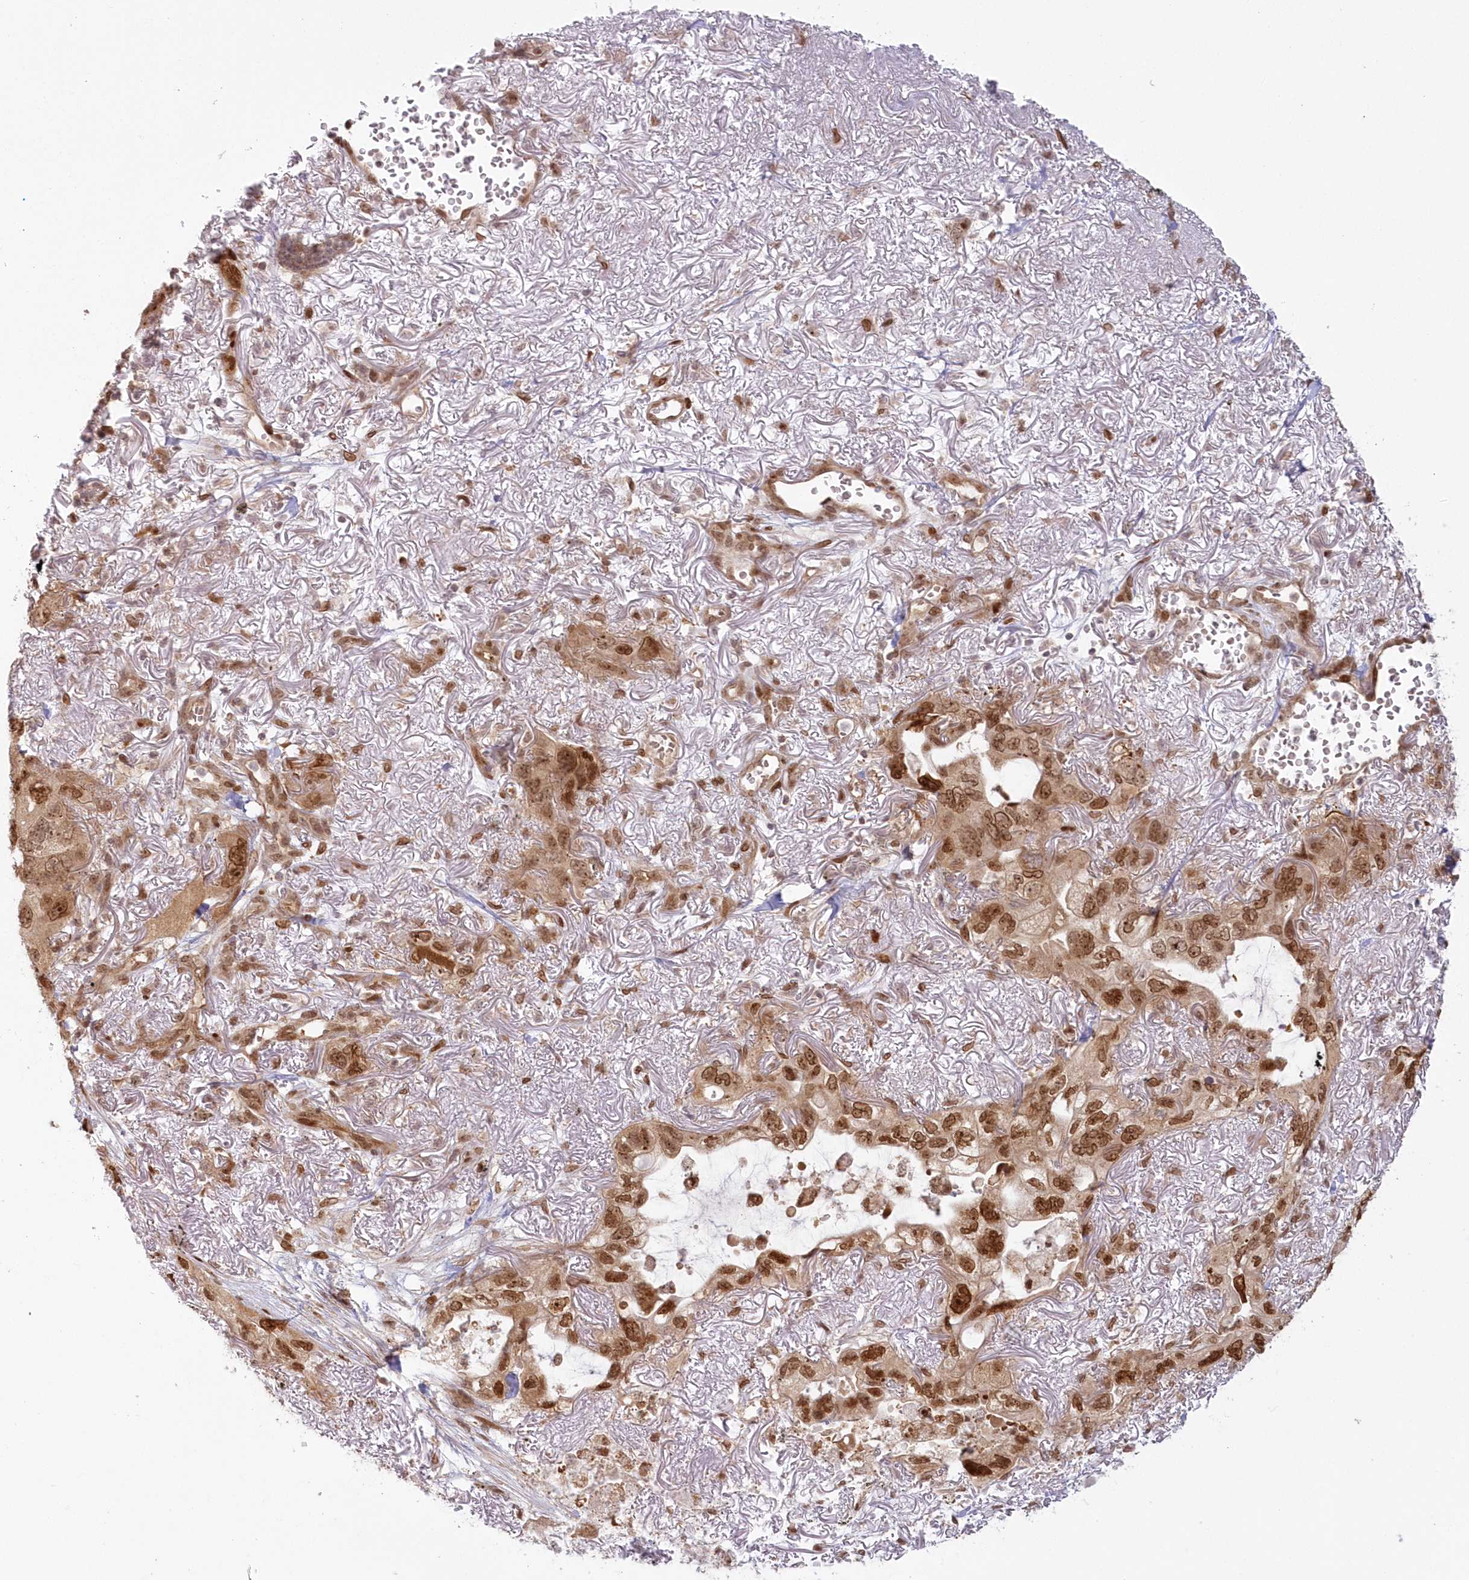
{"staining": {"intensity": "strong", "quantity": ">75%", "location": "cytoplasmic/membranous,nuclear"}, "tissue": "lung cancer", "cell_type": "Tumor cells", "image_type": "cancer", "snomed": [{"axis": "morphology", "description": "Squamous cell carcinoma, NOS"}, {"axis": "topography", "description": "Lung"}], "caption": "Human lung squamous cell carcinoma stained for a protein (brown) exhibits strong cytoplasmic/membranous and nuclear positive expression in approximately >75% of tumor cells.", "gene": "TOGARAM2", "patient": {"sex": "female", "age": 73}}